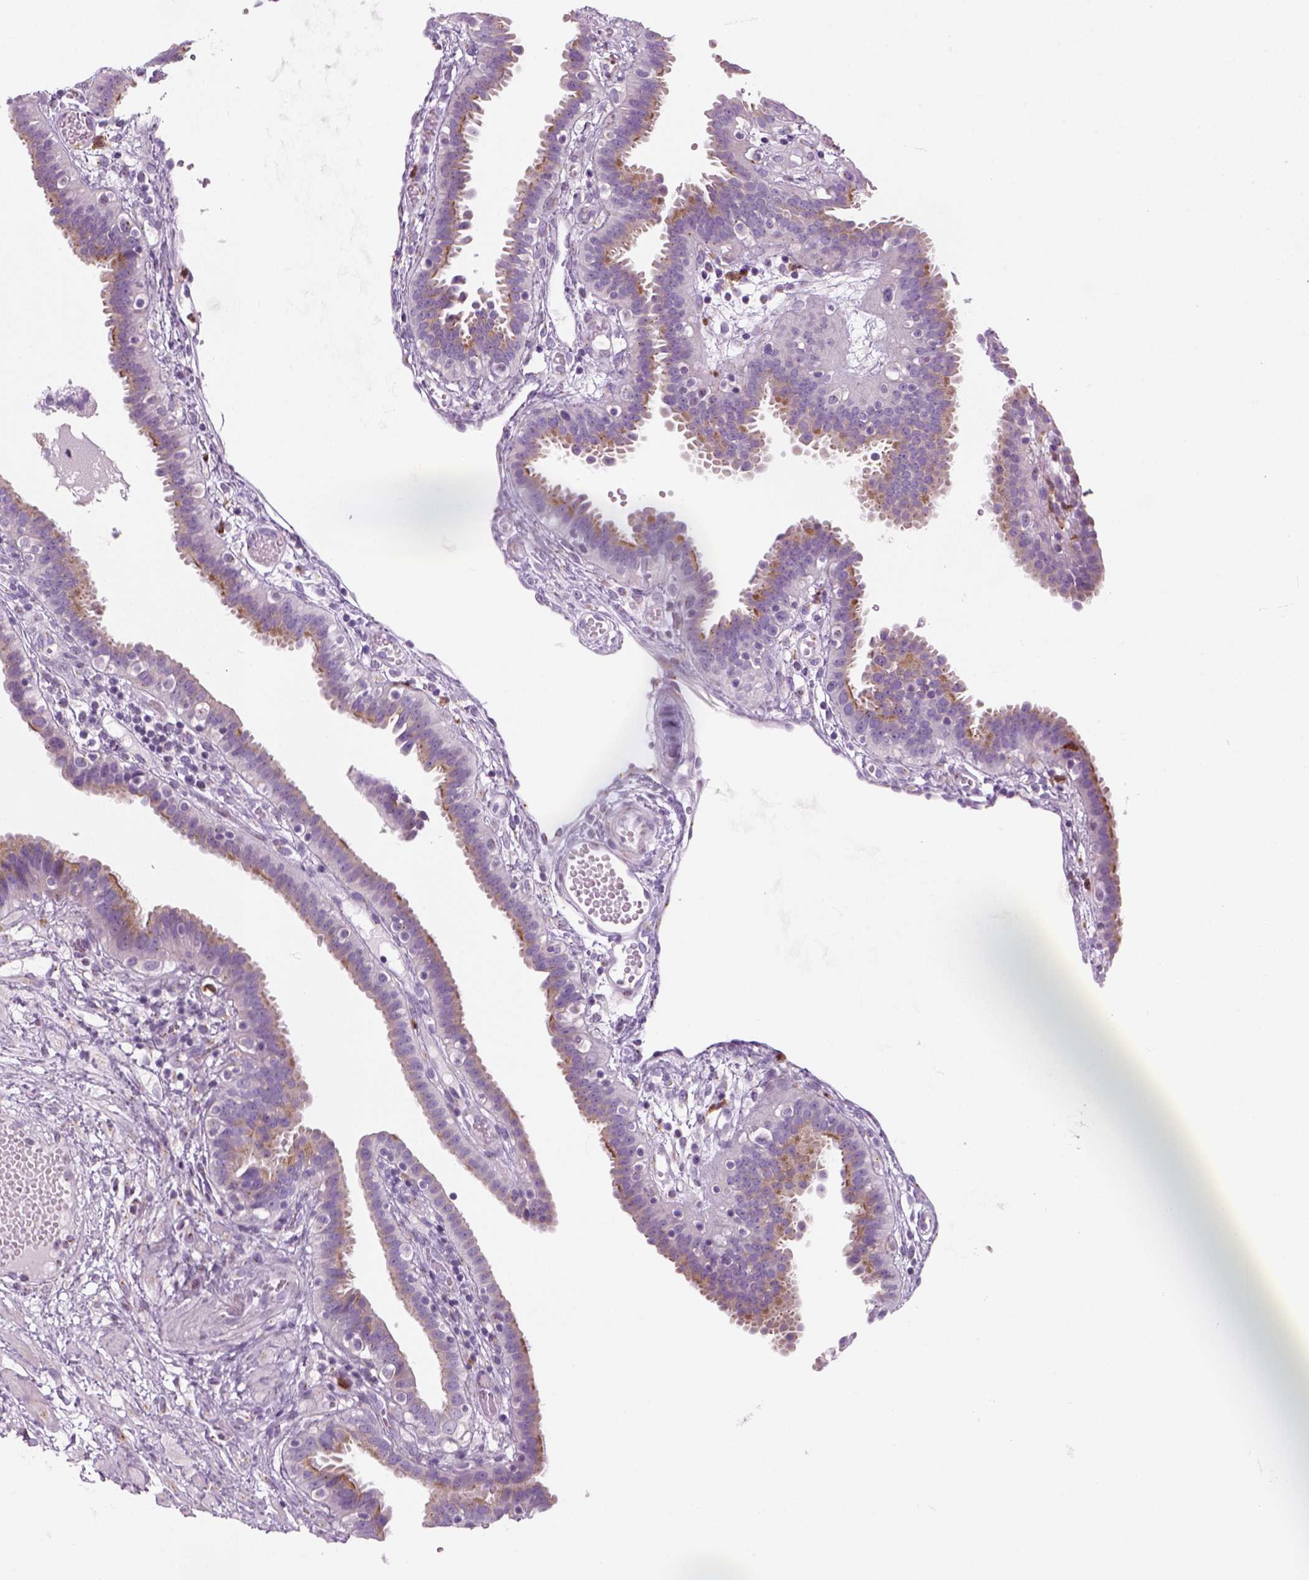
{"staining": {"intensity": "moderate", "quantity": "25%-75%", "location": "cytoplasmic/membranous"}, "tissue": "fallopian tube", "cell_type": "Glandular cells", "image_type": "normal", "snomed": [{"axis": "morphology", "description": "Normal tissue, NOS"}, {"axis": "topography", "description": "Fallopian tube"}], "caption": "DAB (3,3'-diaminobenzidine) immunohistochemical staining of unremarkable human fallopian tube demonstrates moderate cytoplasmic/membranous protein positivity in about 25%-75% of glandular cells.", "gene": "IL4", "patient": {"sex": "female", "age": 37}}